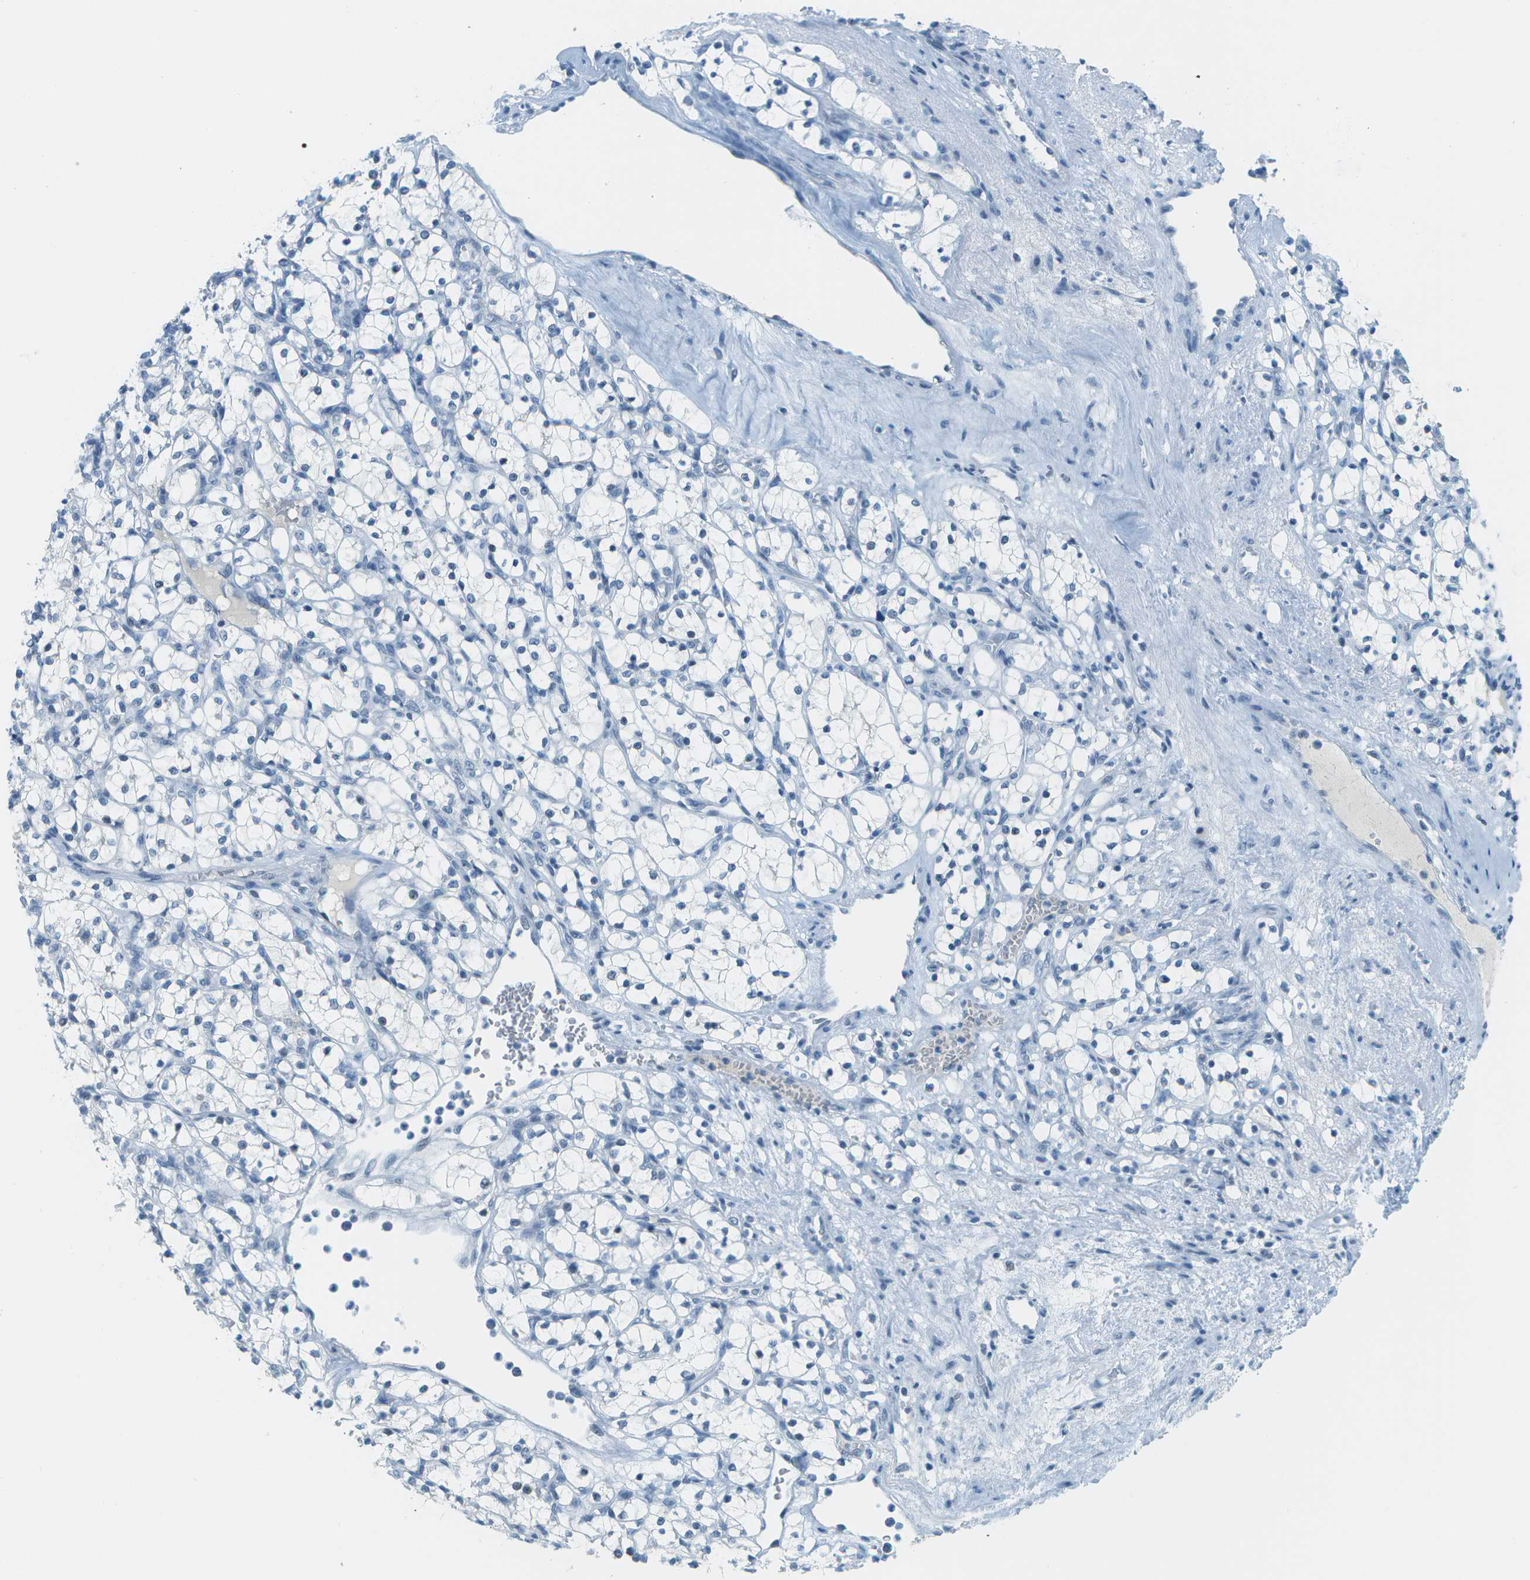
{"staining": {"intensity": "negative", "quantity": "none", "location": "none"}, "tissue": "renal cancer", "cell_type": "Tumor cells", "image_type": "cancer", "snomed": [{"axis": "morphology", "description": "Adenocarcinoma, NOS"}, {"axis": "topography", "description": "Kidney"}], "caption": "Human renal cancer stained for a protein using IHC shows no positivity in tumor cells.", "gene": "NEK11", "patient": {"sex": "female", "age": 69}}